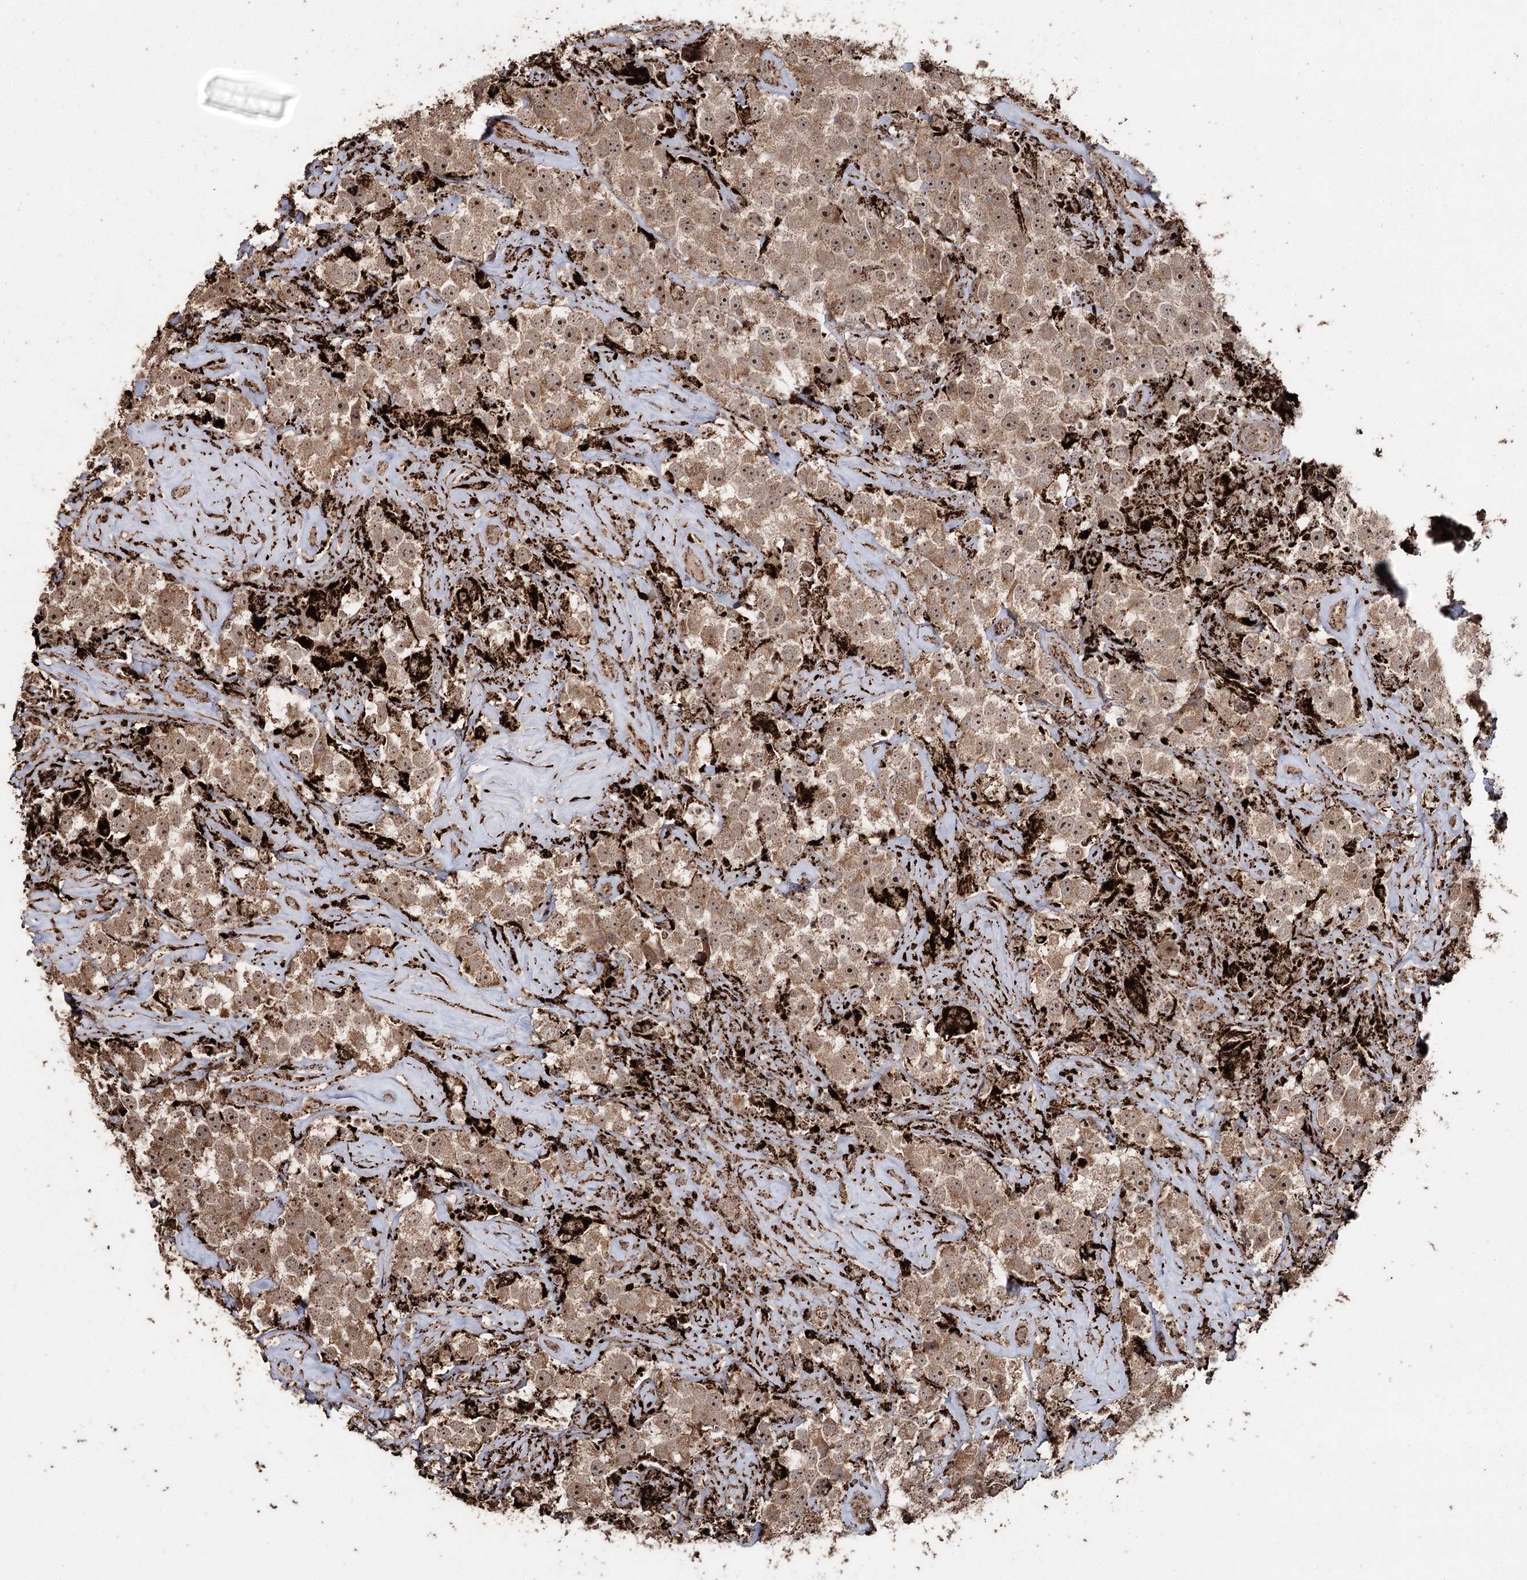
{"staining": {"intensity": "moderate", "quantity": ">75%", "location": "cytoplasmic/membranous,nuclear"}, "tissue": "testis cancer", "cell_type": "Tumor cells", "image_type": "cancer", "snomed": [{"axis": "morphology", "description": "Seminoma, NOS"}, {"axis": "topography", "description": "Testis"}], "caption": "Protein staining displays moderate cytoplasmic/membranous and nuclear staining in about >75% of tumor cells in seminoma (testis).", "gene": "SLF2", "patient": {"sex": "male", "age": 49}}